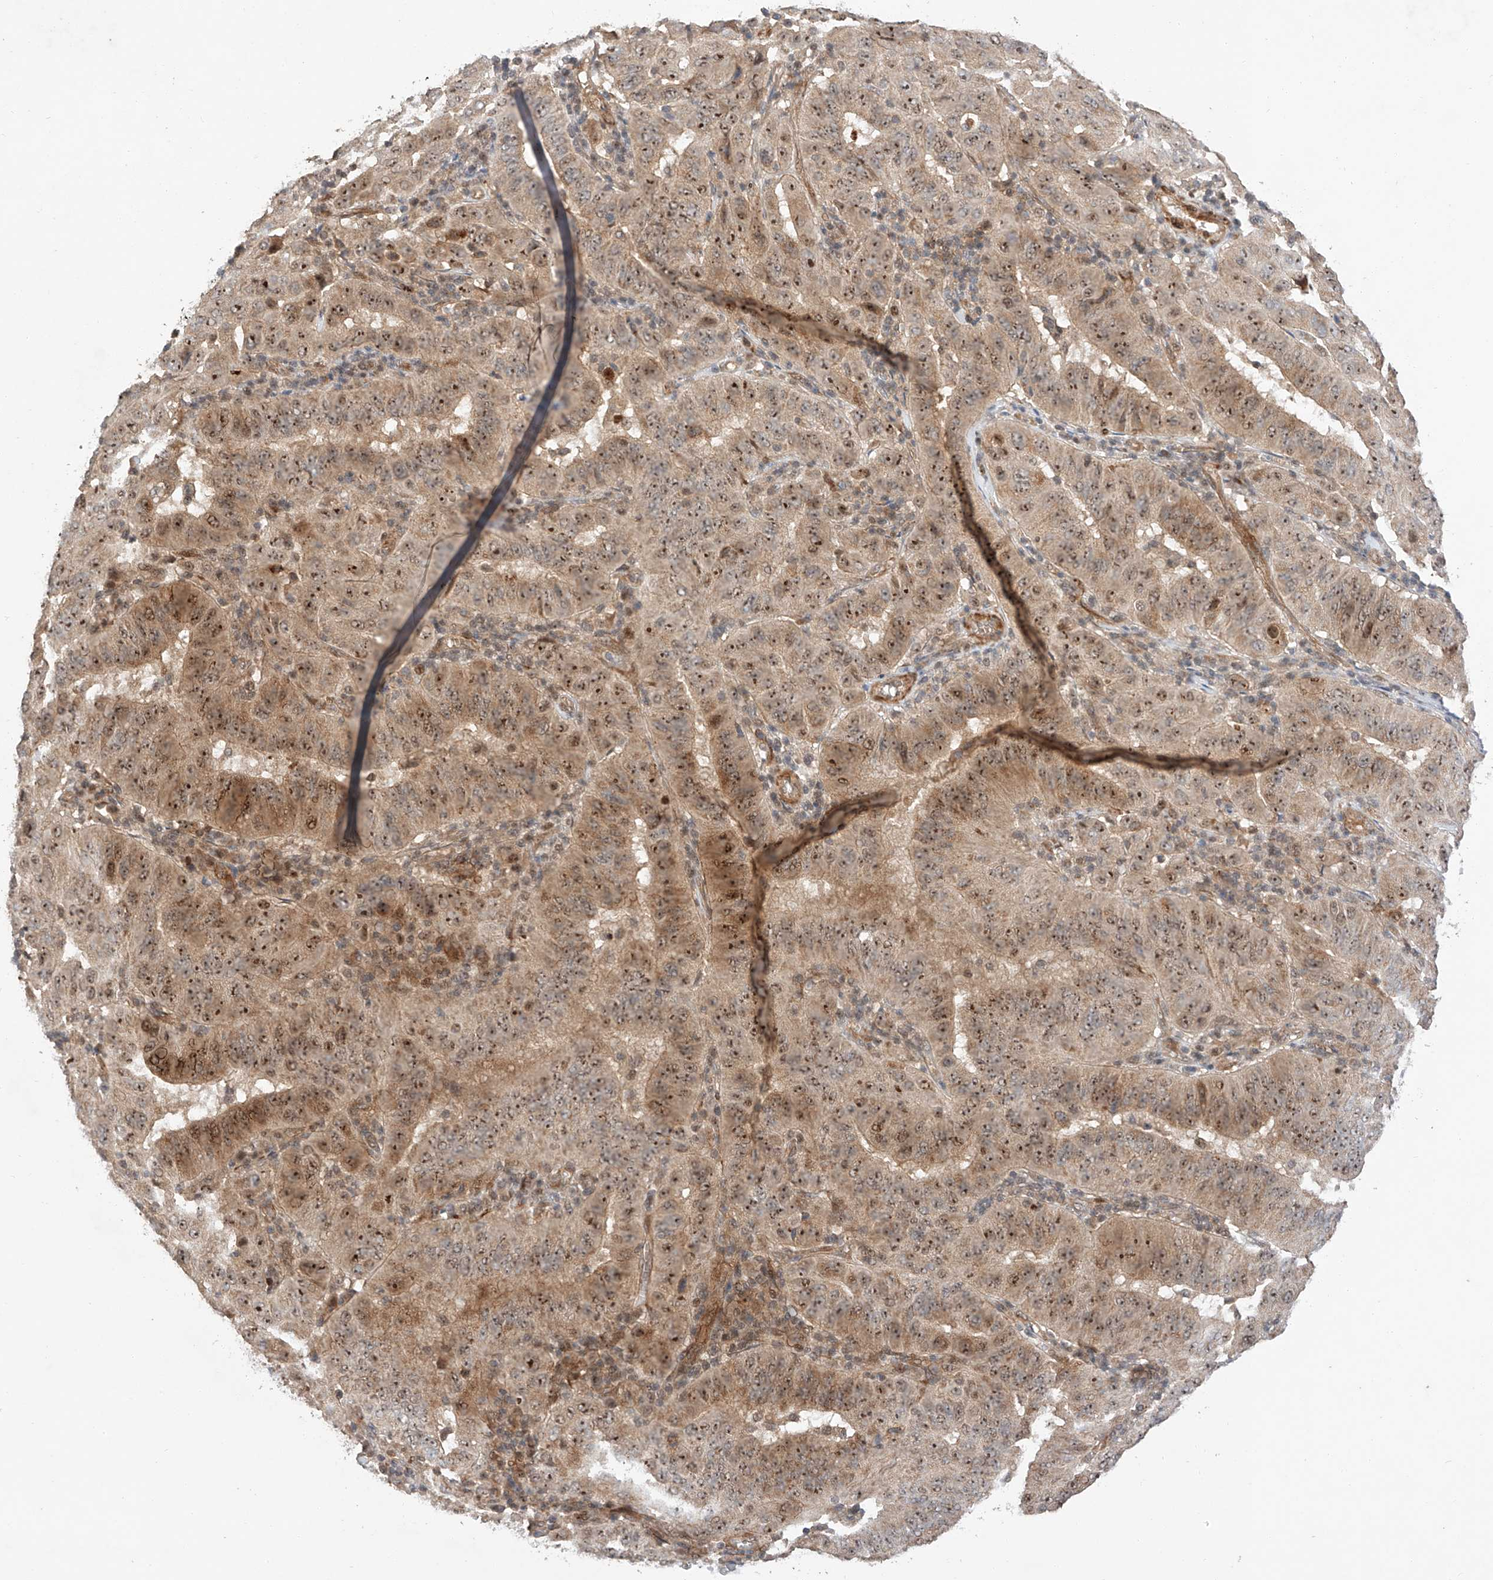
{"staining": {"intensity": "moderate", "quantity": ">75%", "location": "cytoplasmic/membranous,nuclear"}, "tissue": "pancreatic cancer", "cell_type": "Tumor cells", "image_type": "cancer", "snomed": [{"axis": "morphology", "description": "Adenocarcinoma, NOS"}, {"axis": "topography", "description": "Pancreas"}], "caption": "Pancreatic cancer tissue displays moderate cytoplasmic/membranous and nuclear staining in about >75% of tumor cells, visualized by immunohistochemistry. The staining was performed using DAB (3,3'-diaminobenzidine), with brown indicating positive protein expression. Nuclei are stained blue with hematoxylin.", "gene": "RAB23", "patient": {"sex": "male", "age": 63}}